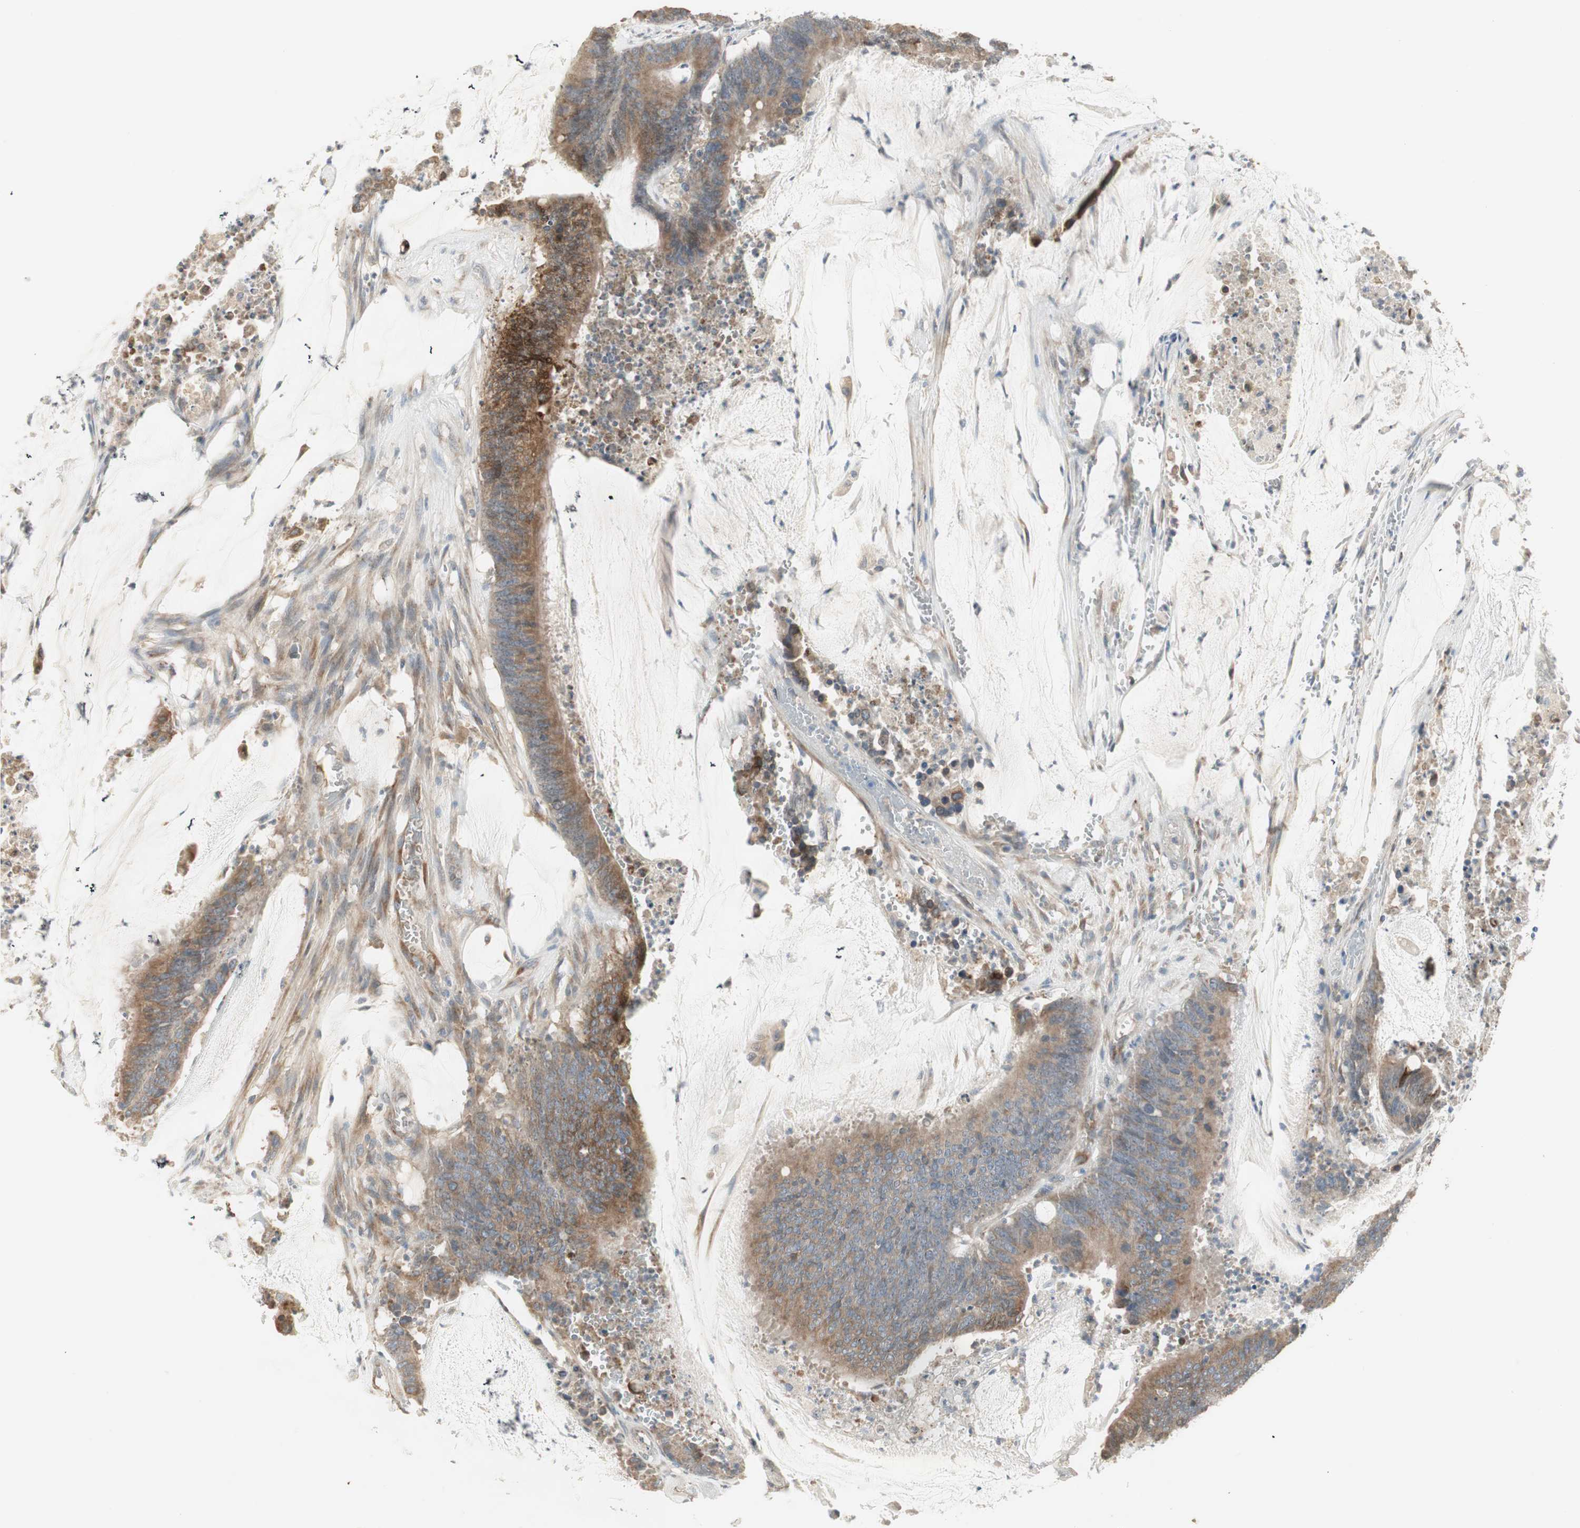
{"staining": {"intensity": "moderate", "quantity": ">75%", "location": "cytoplasmic/membranous"}, "tissue": "colorectal cancer", "cell_type": "Tumor cells", "image_type": "cancer", "snomed": [{"axis": "morphology", "description": "Adenocarcinoma, NOS"}, {"axis": "topography", "description": "Rectum"}], "caption": "This photomicrograph demonstrates IHC staining of adenocarcinoma (colorectal), with medium moderate cytoplasmic/membranous expression in approximately >75% of tumor cells.", "gene": "ZFP36", "patient": {"sex": "female", "age": 66}}